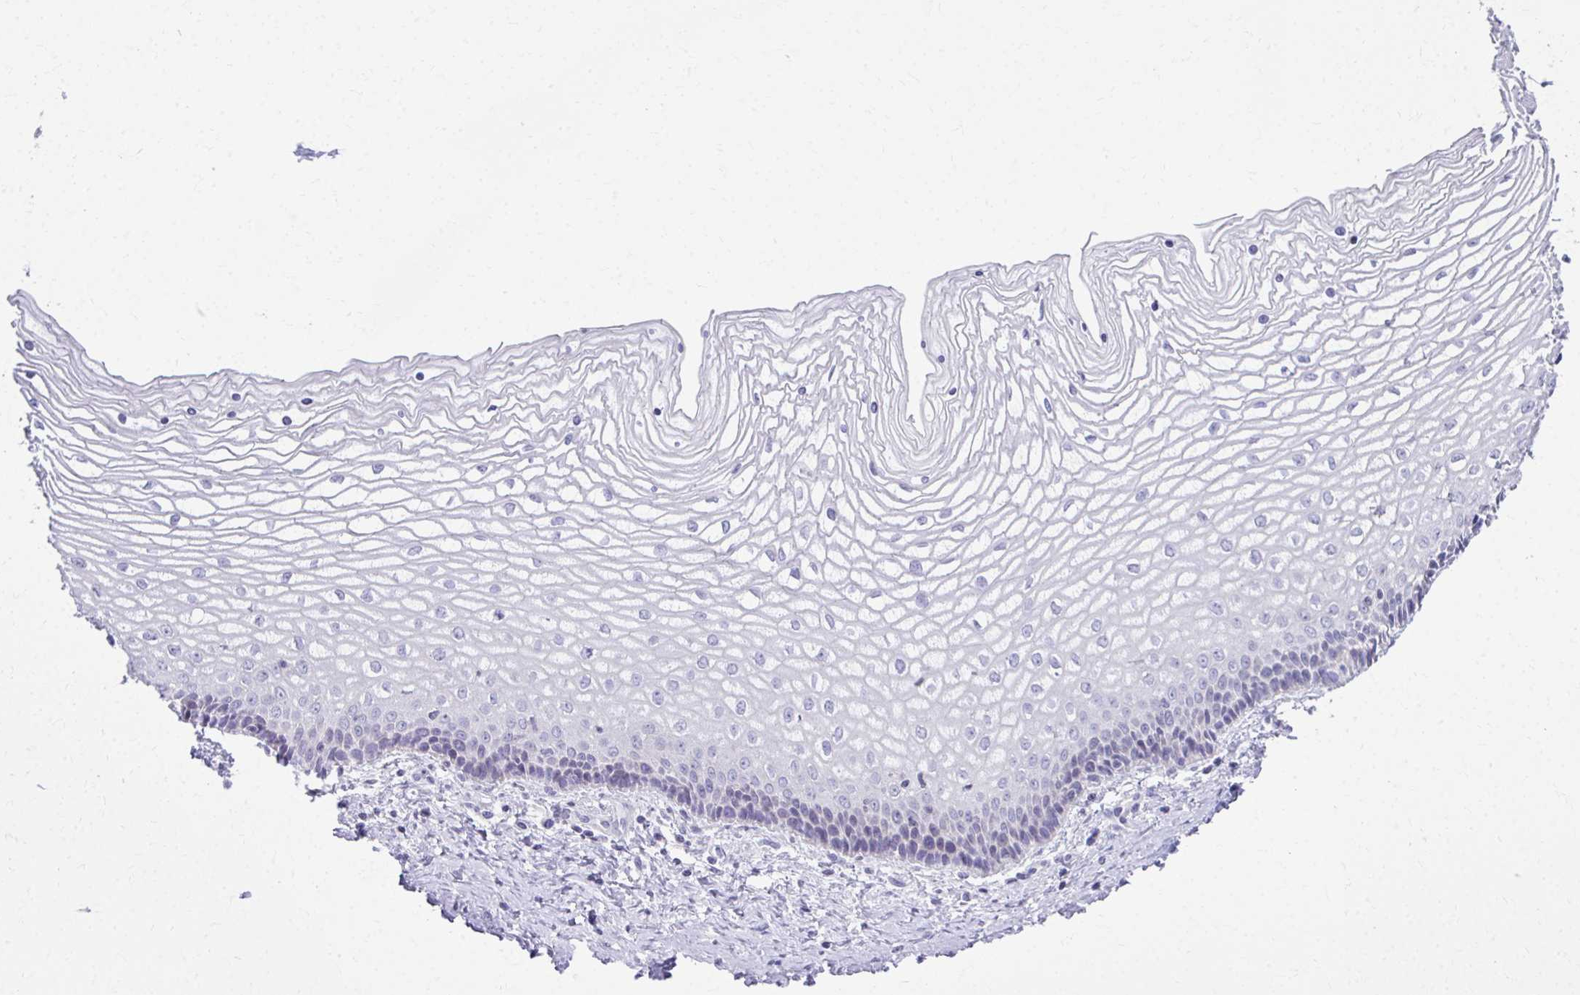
{"staining": {"intensity": "negative", "quantity": "none", "location": "none"}, "tissue": "vagina", "cell_type": "Squamous epithelial cells", "image_type": "normal", "snomed": [{"axis": "morphology", "description": "Normal tissue, NOS"}, {"axis": "topography", "description": "Vagina"}], "caption": "Human vagina stained for a protein using IHC shows no staining in squamous epithelial cells.", "gene": "OR7A5", "patient": {"sex": "female", "age": 45}}